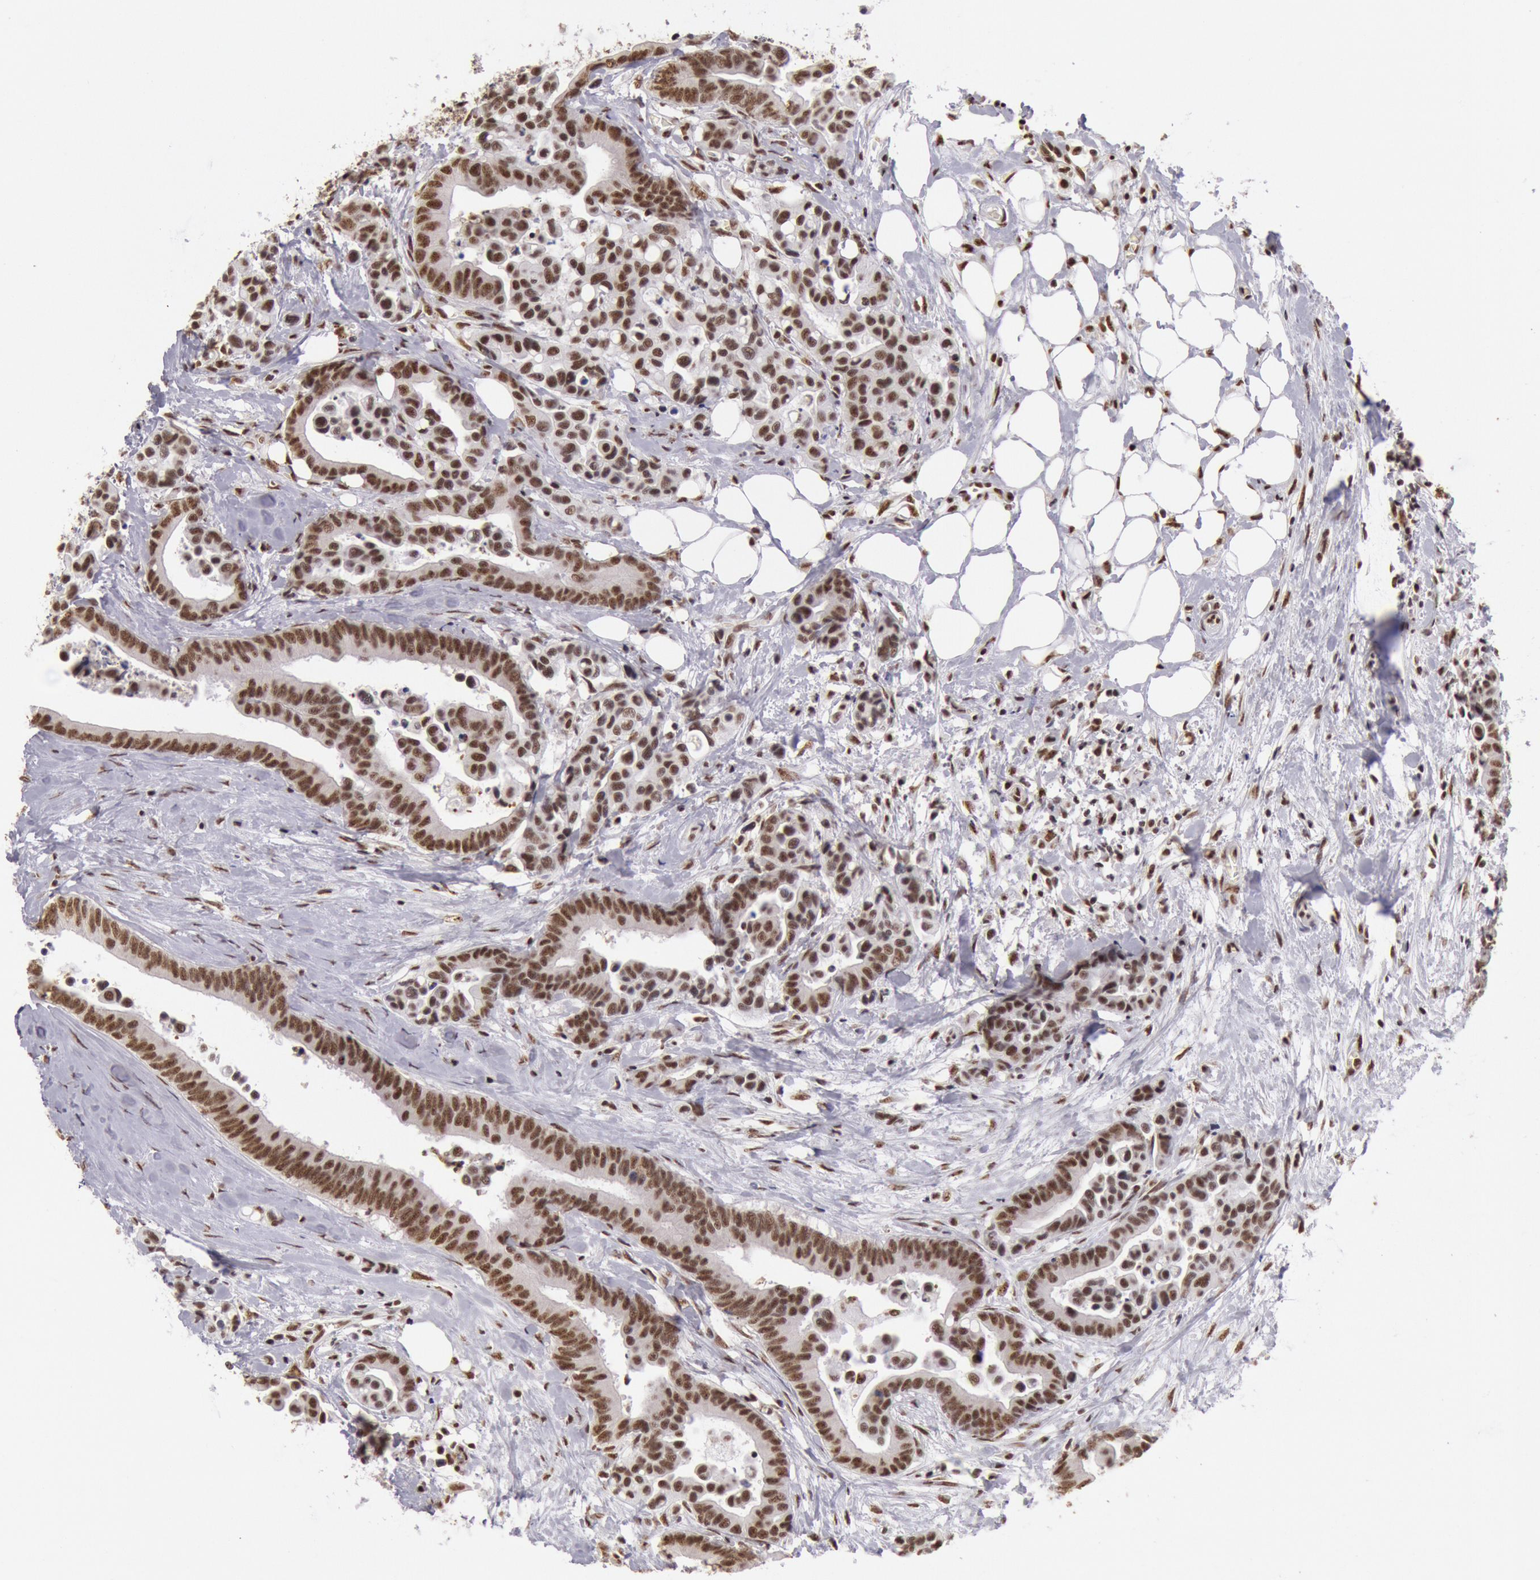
{"staining": {"intensity": "strong", "quantity": ">75%", "location": "nuclear"}, "tissue": "colorectal cancer", "cell_type": "Tumor cells", "image_type": "cancer", "snomed": [{"axis": "morphology", "description": "Adenocarcinoma, NOS"}, {"axis": "topography", "description": "Colon"}], "caption": "IHC staining of colorectal cancer (adenocarcinoma), which exhibits high levels of strong nuclear expression in about >75% of tumor cells indicating strong nuclear protein staining. The staining was performed using DAB (brown) for protein detection and nuclei were counterstained in hematoxylin (blue).", "gene": "SNRPD3", "patient": {"sex": "male", "age": 82}}